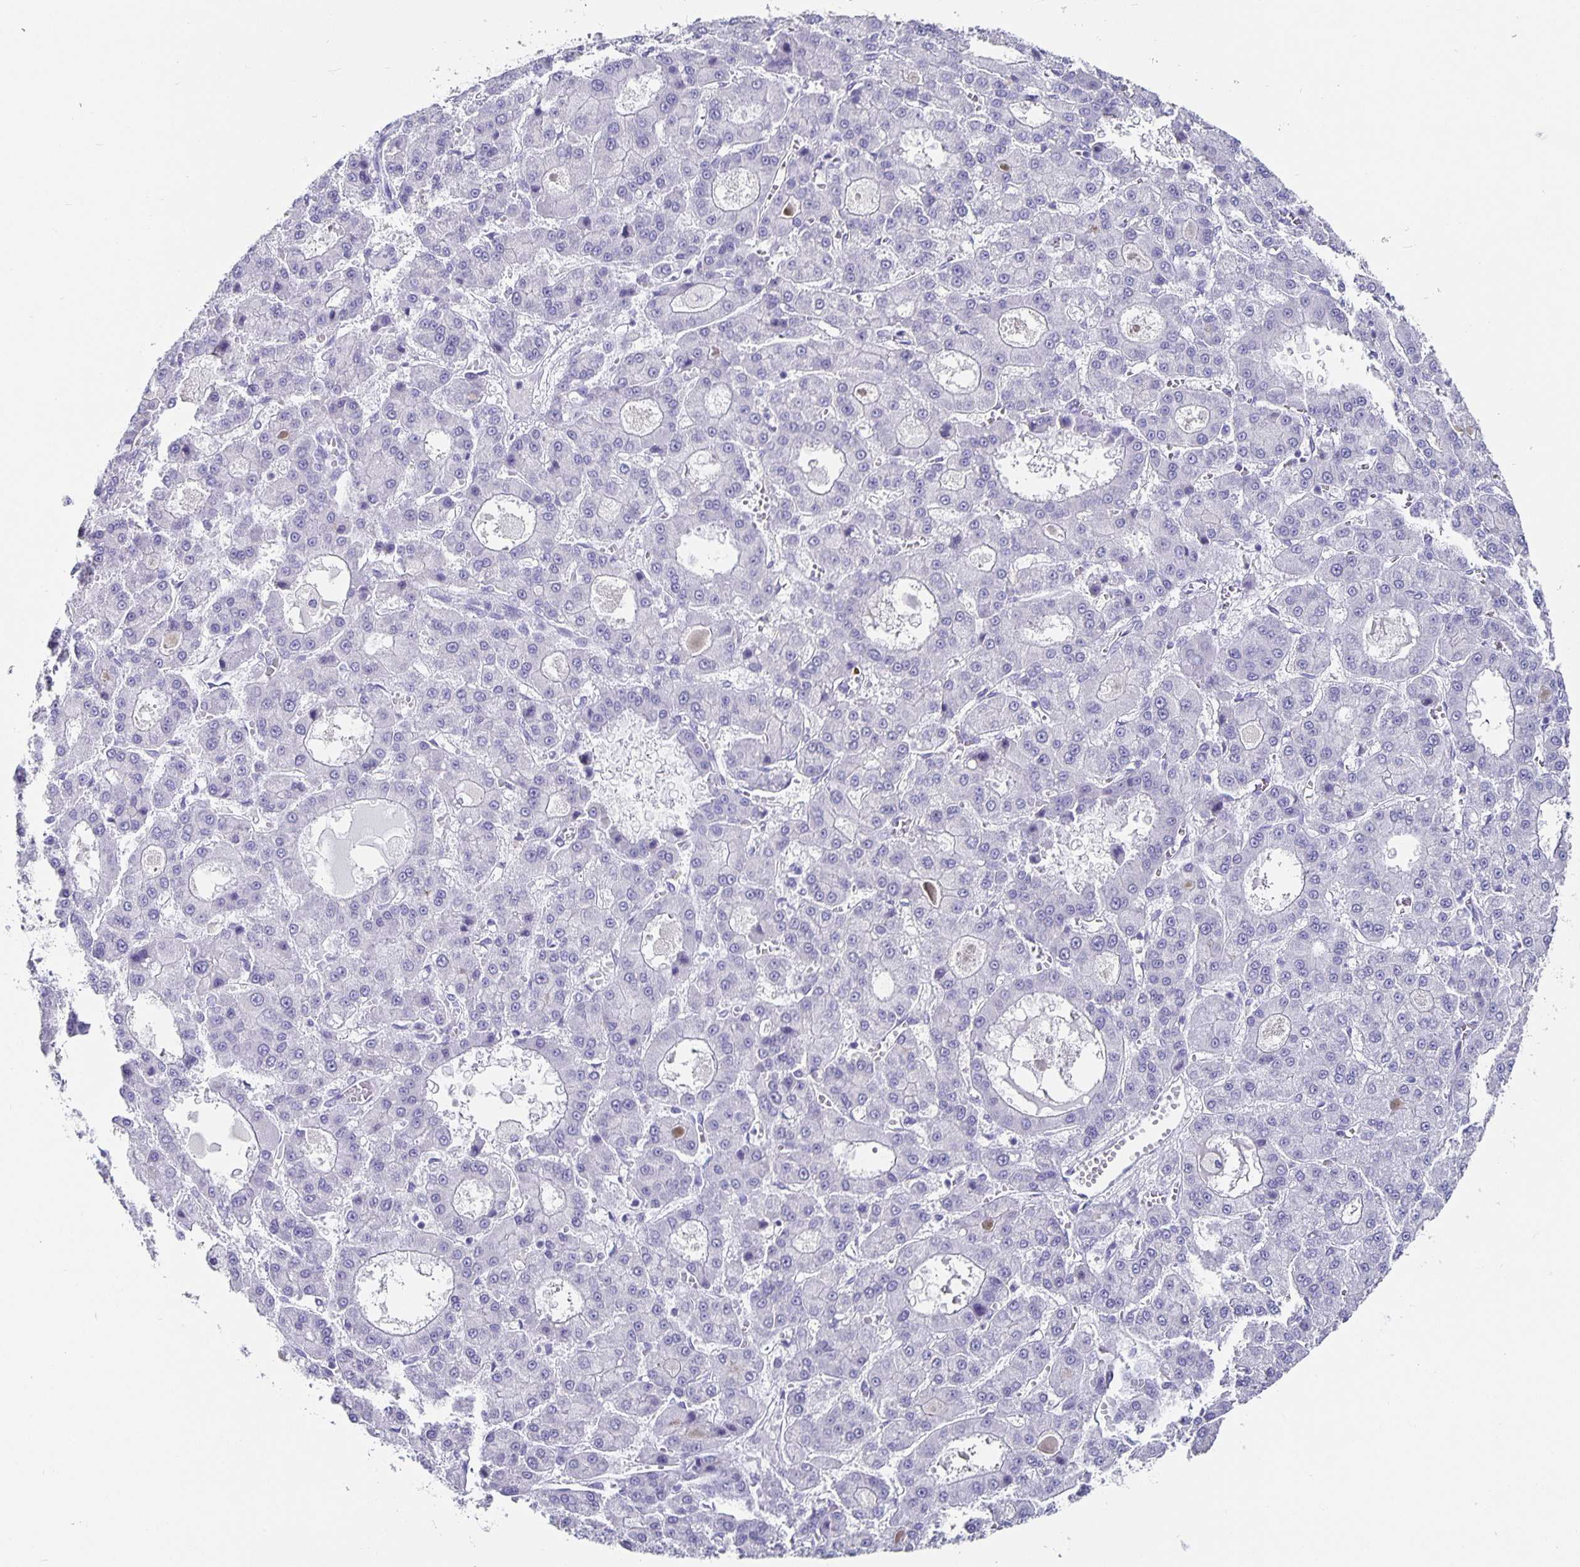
{"staining": {"intensity": "negative", "quantity": "none", "location": "none"}, "tissue": "liver cancer", "cell_type": "Tumor cells", "image_type": "cancer", "snomed": [{"axis": "morphology", "description": "Carcinoma, Hepatocellular, NOS"}, {"axis": "topography", "description": "Liver"}], "caption": "A photomicrograph of hepatocellular carcinoma (liver) stained for a protein demonstrates no brown staining in tumor cells. (Brightfield microscopy of DAB (3,3'-diaminobenzidine) immunohistochemistry (IHC) at high magnification).", "gene": "CHGA", "patient": {"sex": "male", "age": 70}}